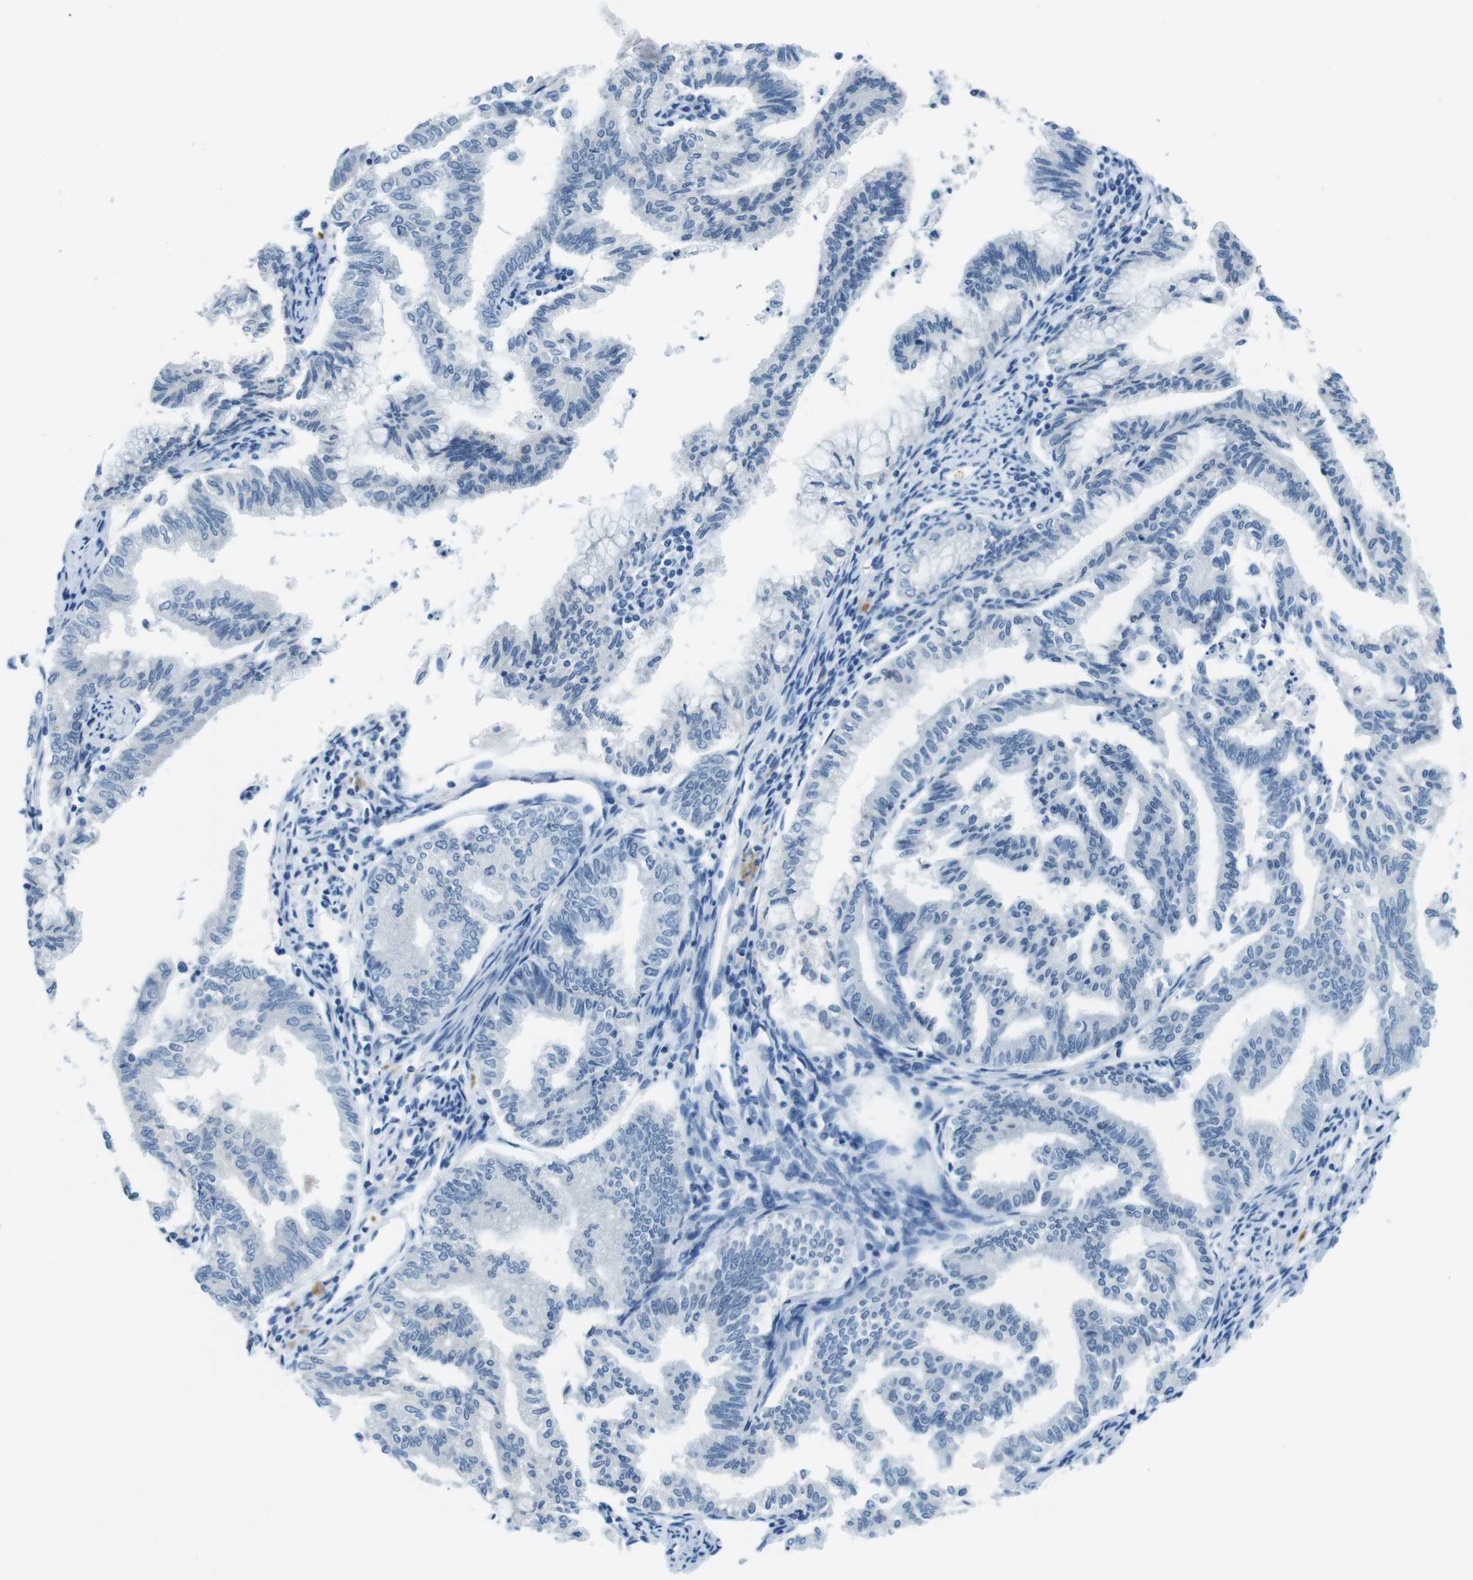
{"staining": {"intensity": "negative", "quantity": "none", "location": "none"}, "tissue": "endometrial cancer", "cell_type": "Tumor cells", "image_type": "cancer", "snomed": [{"axis": "morphology", "description": "Adenocarcinoma, NOS"}, {"axis": "topography", "description": "Endometrium"}], "caption": "The photomicrograph demonstrates no staining of tumor cells in endometrial cancer (adenocarcinoma).", "gene": "TFAP2C", "patient": {"sex": "female", "age": 79}}